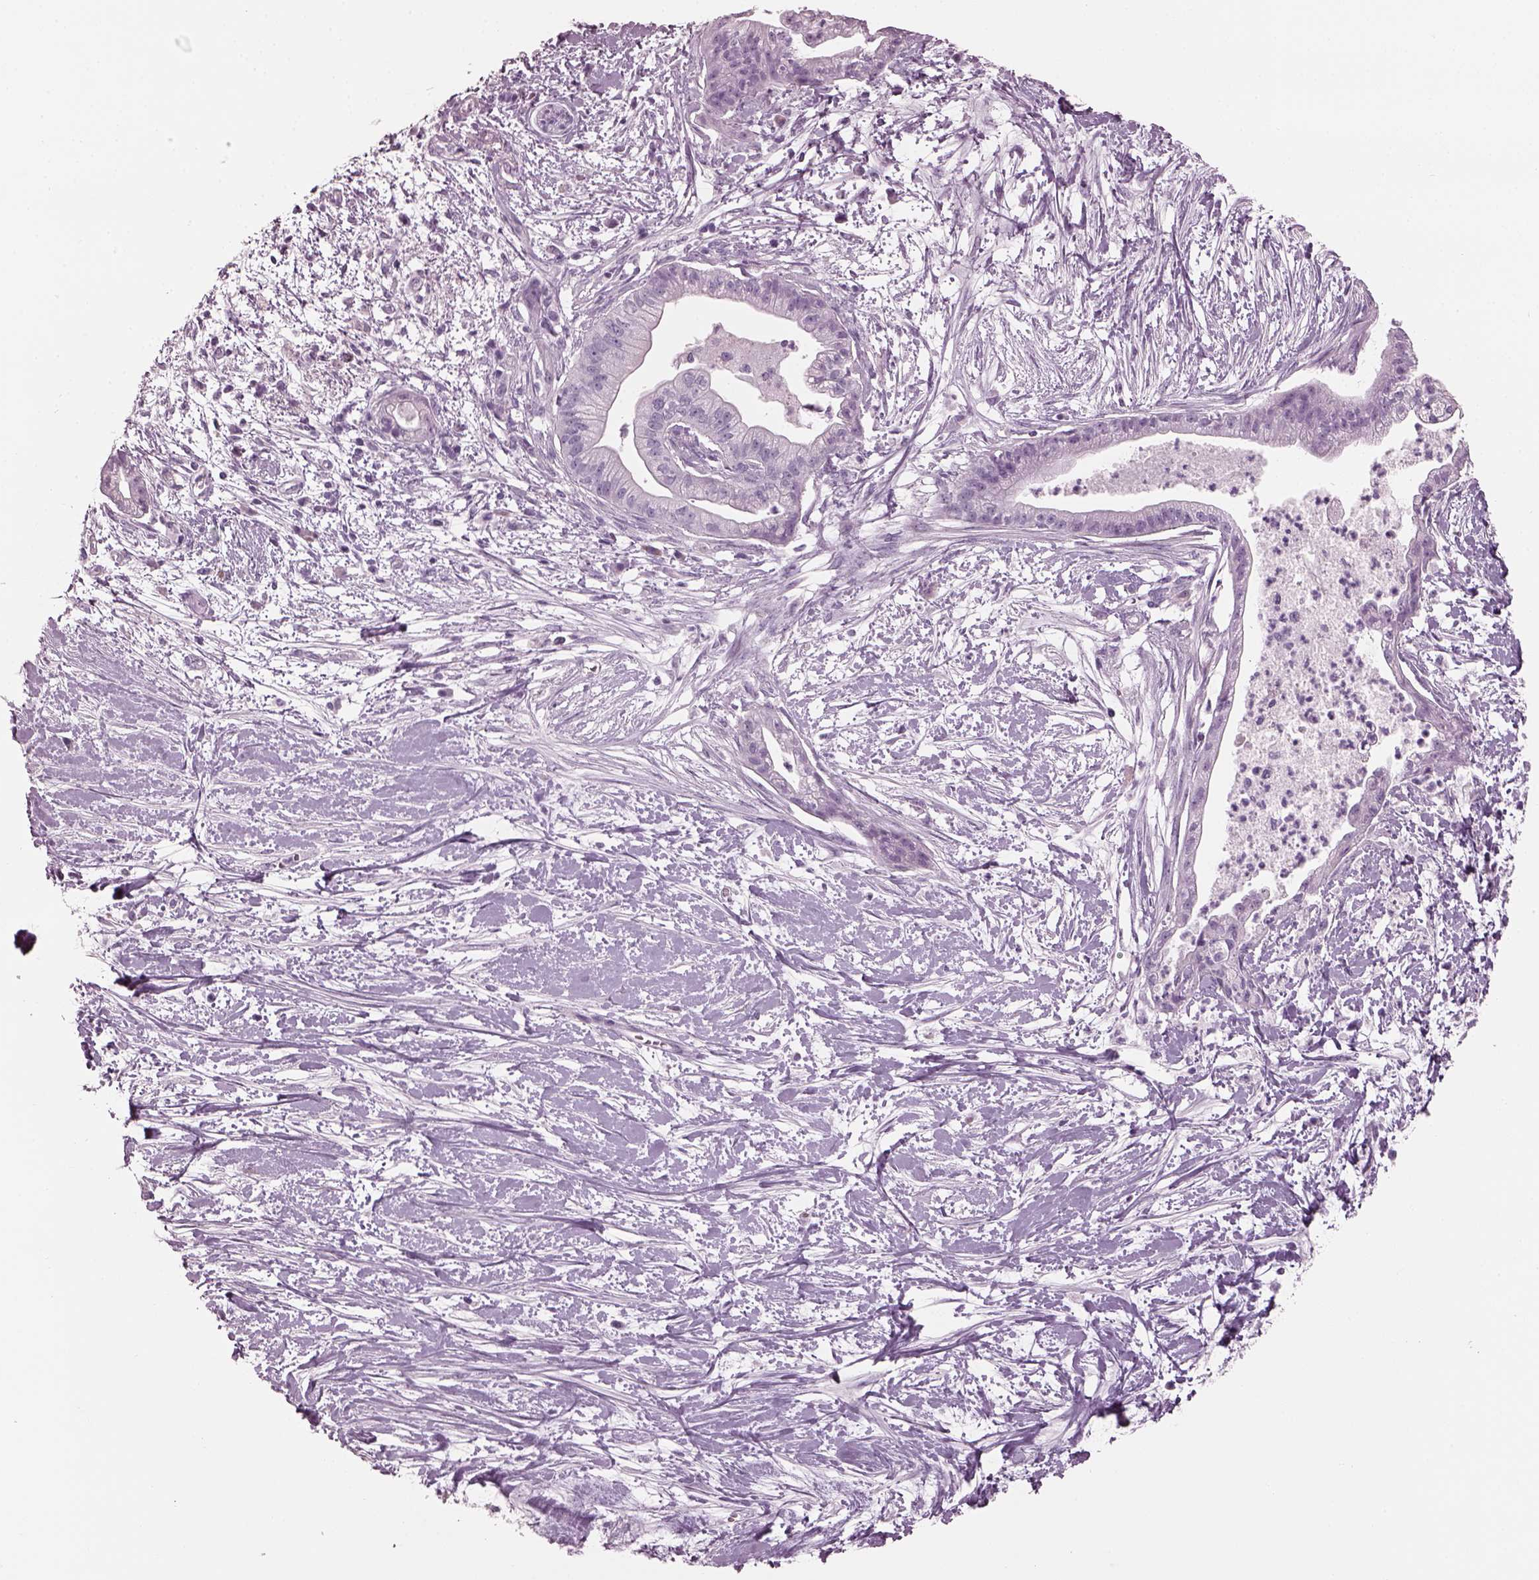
{"staining": {"intensity": "negative", "quantity": "none", "location": "none"}, "tissue": "pancreatic cancer", "cell_type": "Tumor cells", "image_type": "cancer", "snomed": [{"axis": "morphology", "description": "Normal tissue, NOS"}, {"axis": "morphology", "description": "Adenocarcinoma, NOS"}, {"axis": "topography", "description": "Lymph node"}, {"axis": "topography", "description": "Pancreas"}], "caption": "DAB (3,3'-diaminobenzidine) immunohistochemical staining of human pancreatic adenocarcinoma reveals no significant staining in tumor cells. (DAB IHC visualized using brightfield microscopy, high magnification).", "gene": "HYDIN", "patient": {"sex": "female", "age": 58}}